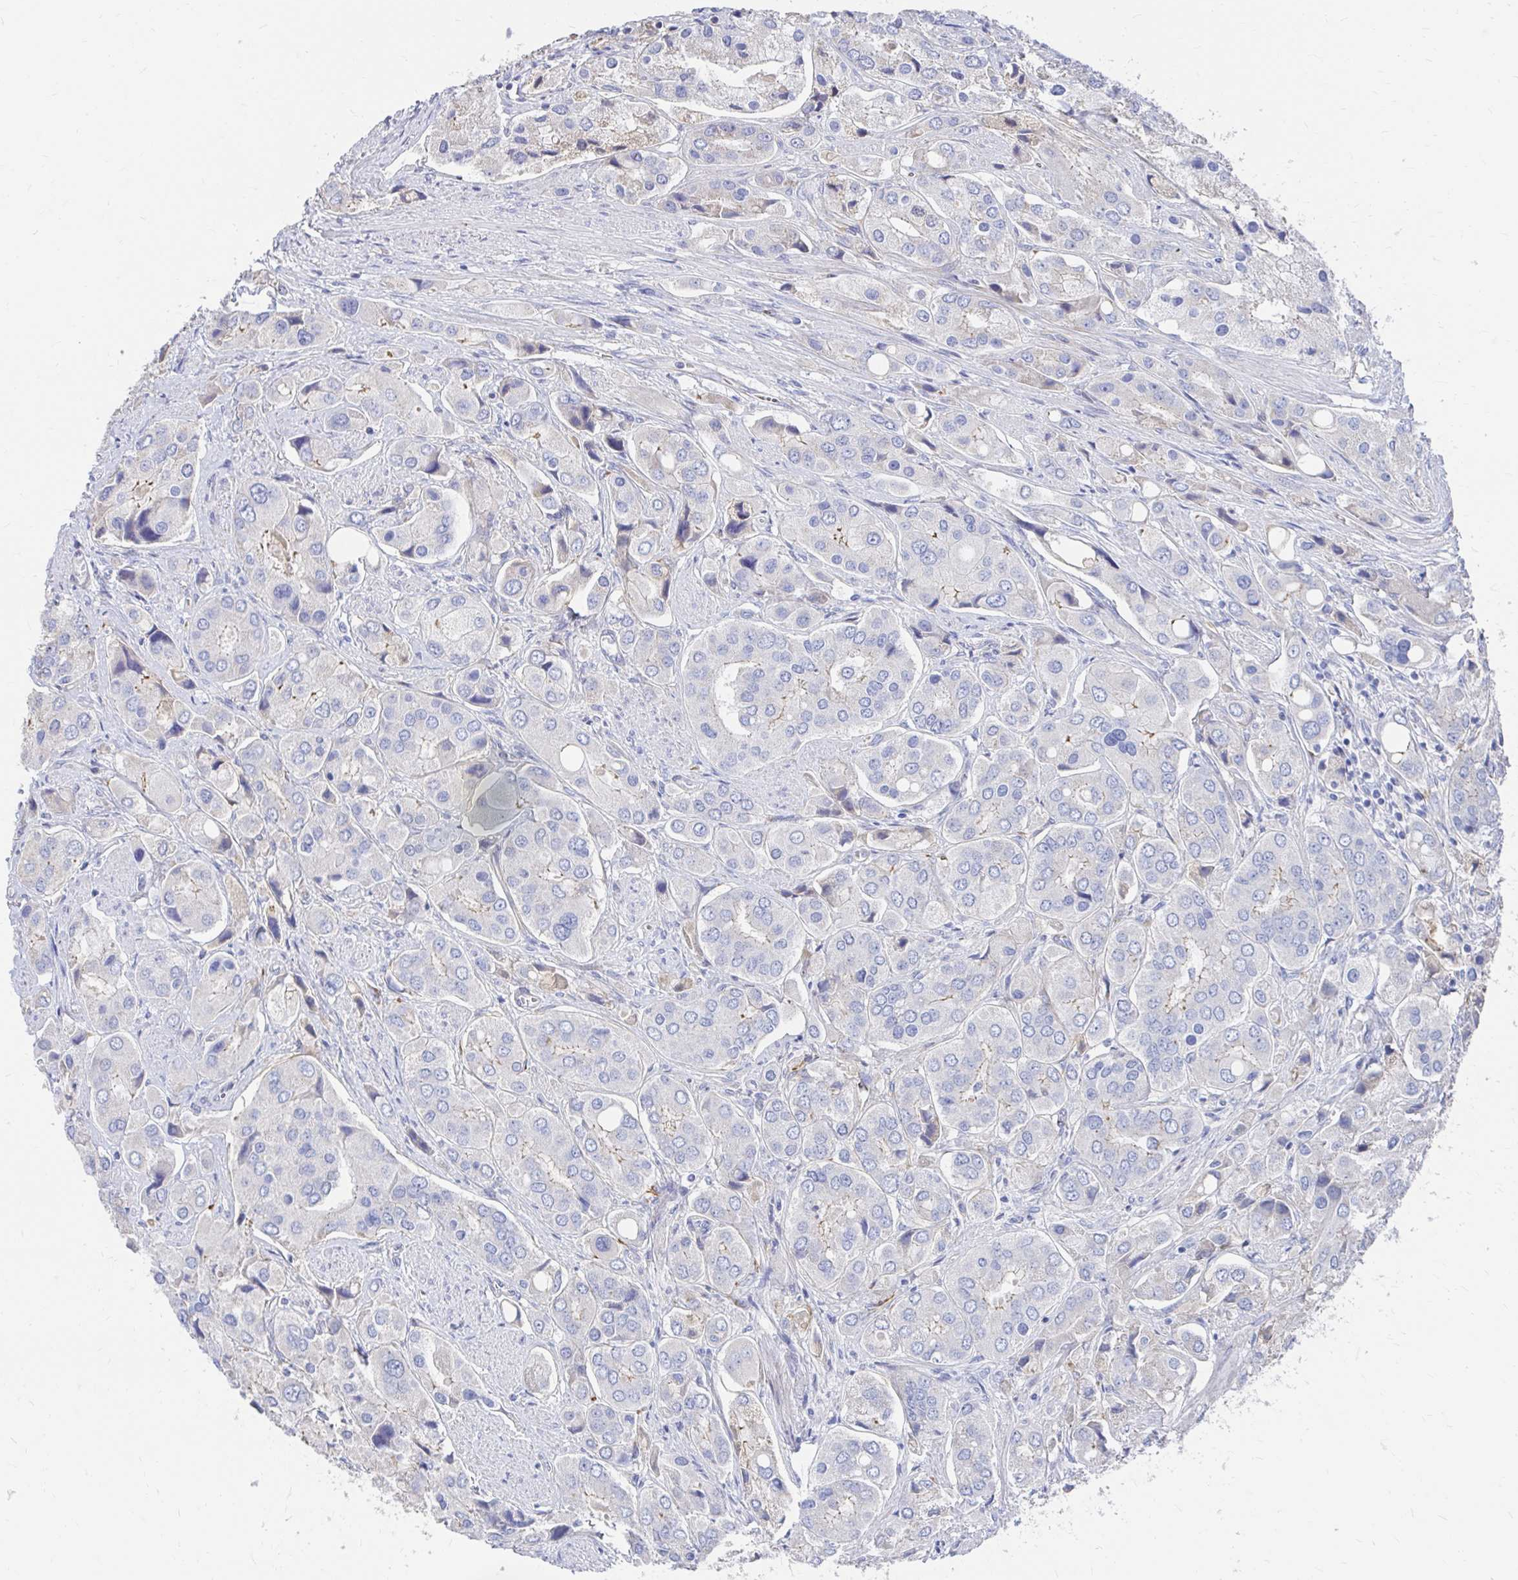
{"staining": {"intensity": "negative", "quantity": "none", "location": "none"}, "tissue": "prostate cancer", "cell_type": "Tumor cells", "image_type": "cancer", "snomed": [{"axis": "morphology", "description": "Adenocarcinoma, Low grade"}, {"axis": "topography", "description": "Prostate"}], "caption": "Tumor cells are negative for brown protein staining in prostate cancer.", "gene": "LAMC3", "patient": {"sex": "male", "age": 69}}